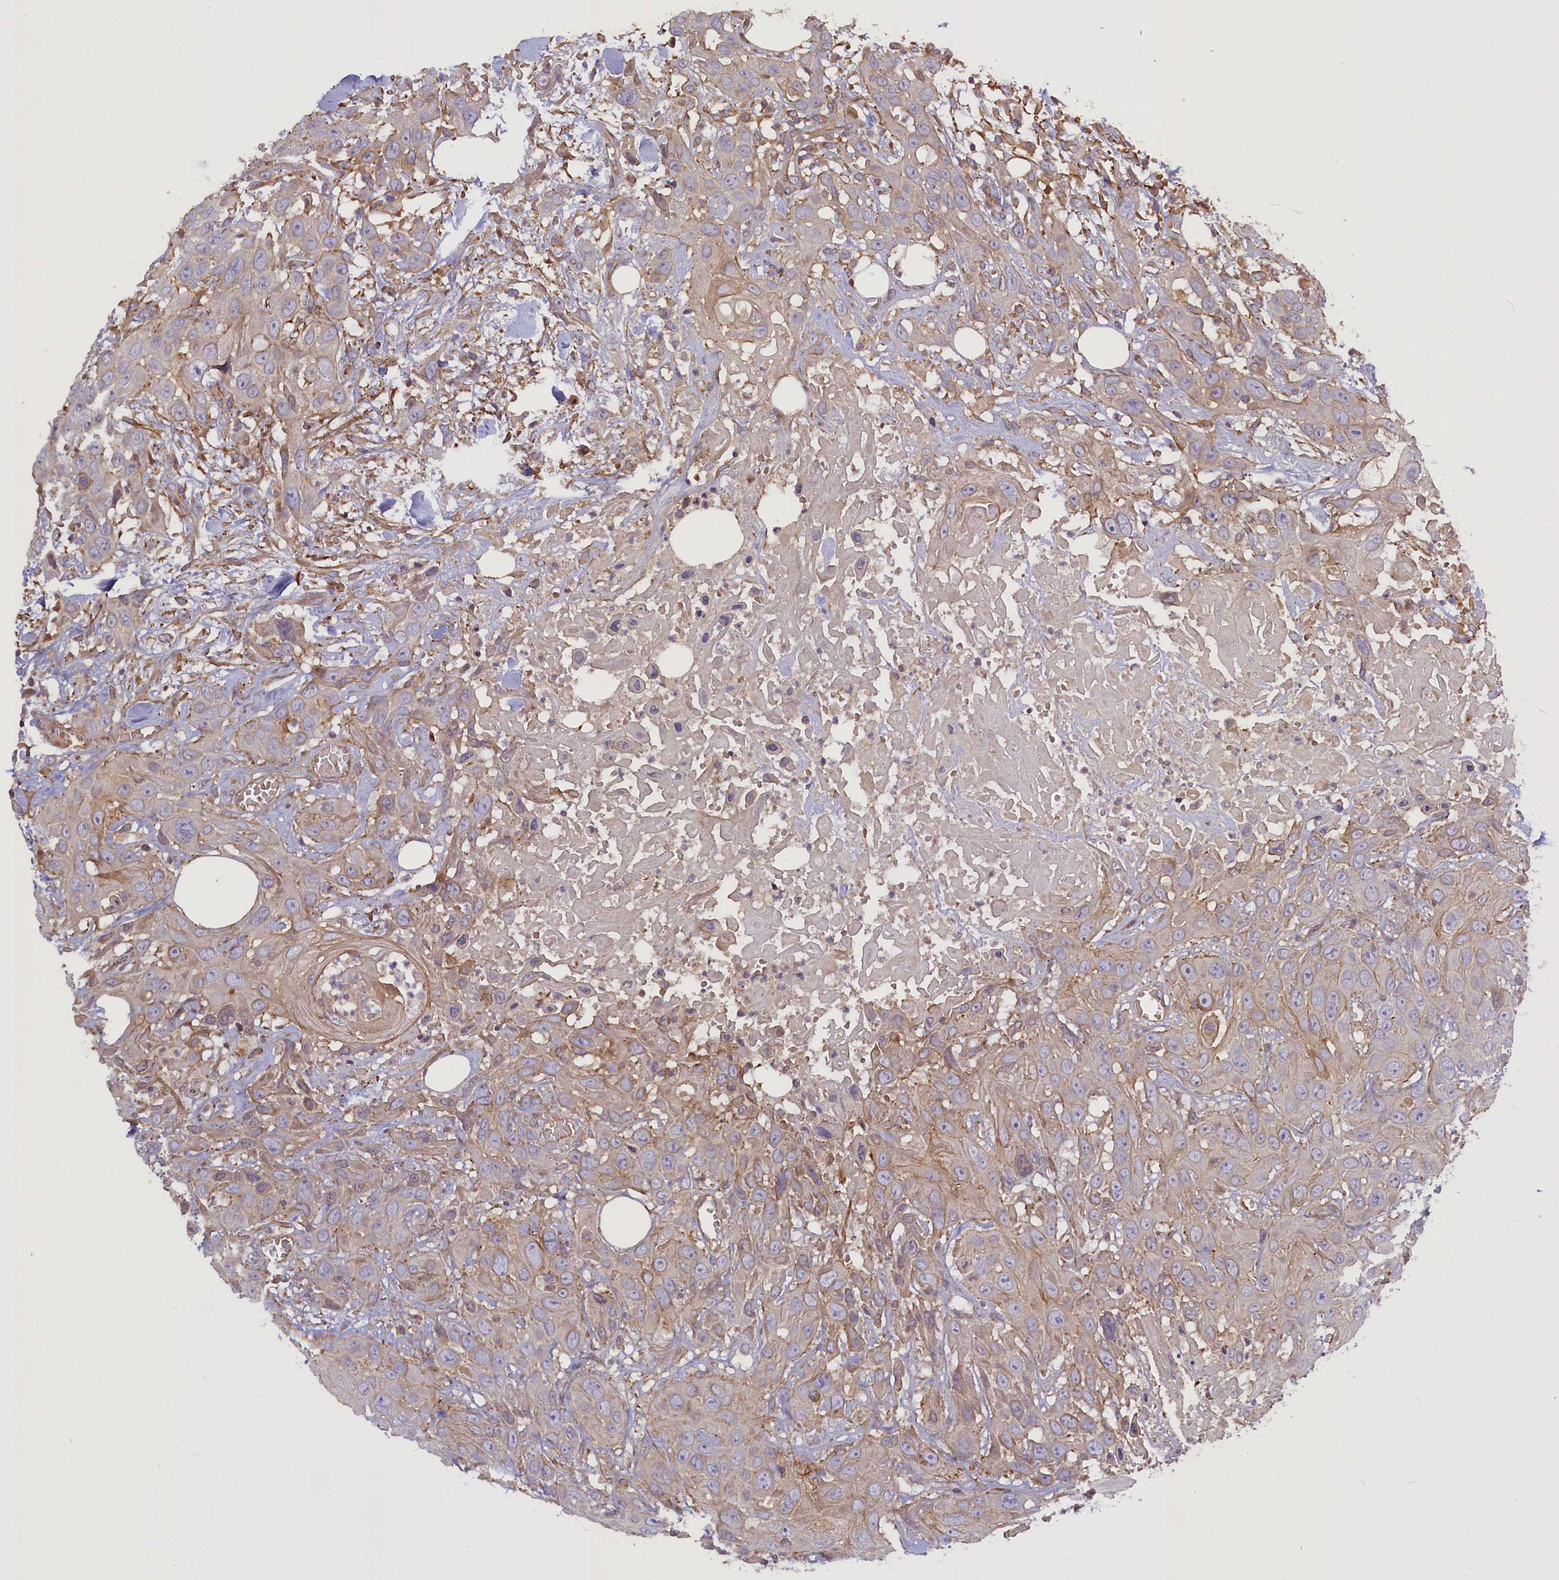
{"staining": {"intensity": "weak", "quantity": "<25%", "location": "cytoplasmic/membranous"}, "tissue": "head and neck cancer", "cell_type": "Tumor cells", "image_type": "cancer", "snomed": [{"axis": "morphology", "description": "Squamous cell carcinoma, NOS"}, {"axis": "topography", "description": "Head-Neck"}], "caption": "Immunohistochemical staining of head and neck cancer displays no significant positivity in tumor cells.", "gene": "FUZ", "patient": {"sex": "male", "age": 81}}